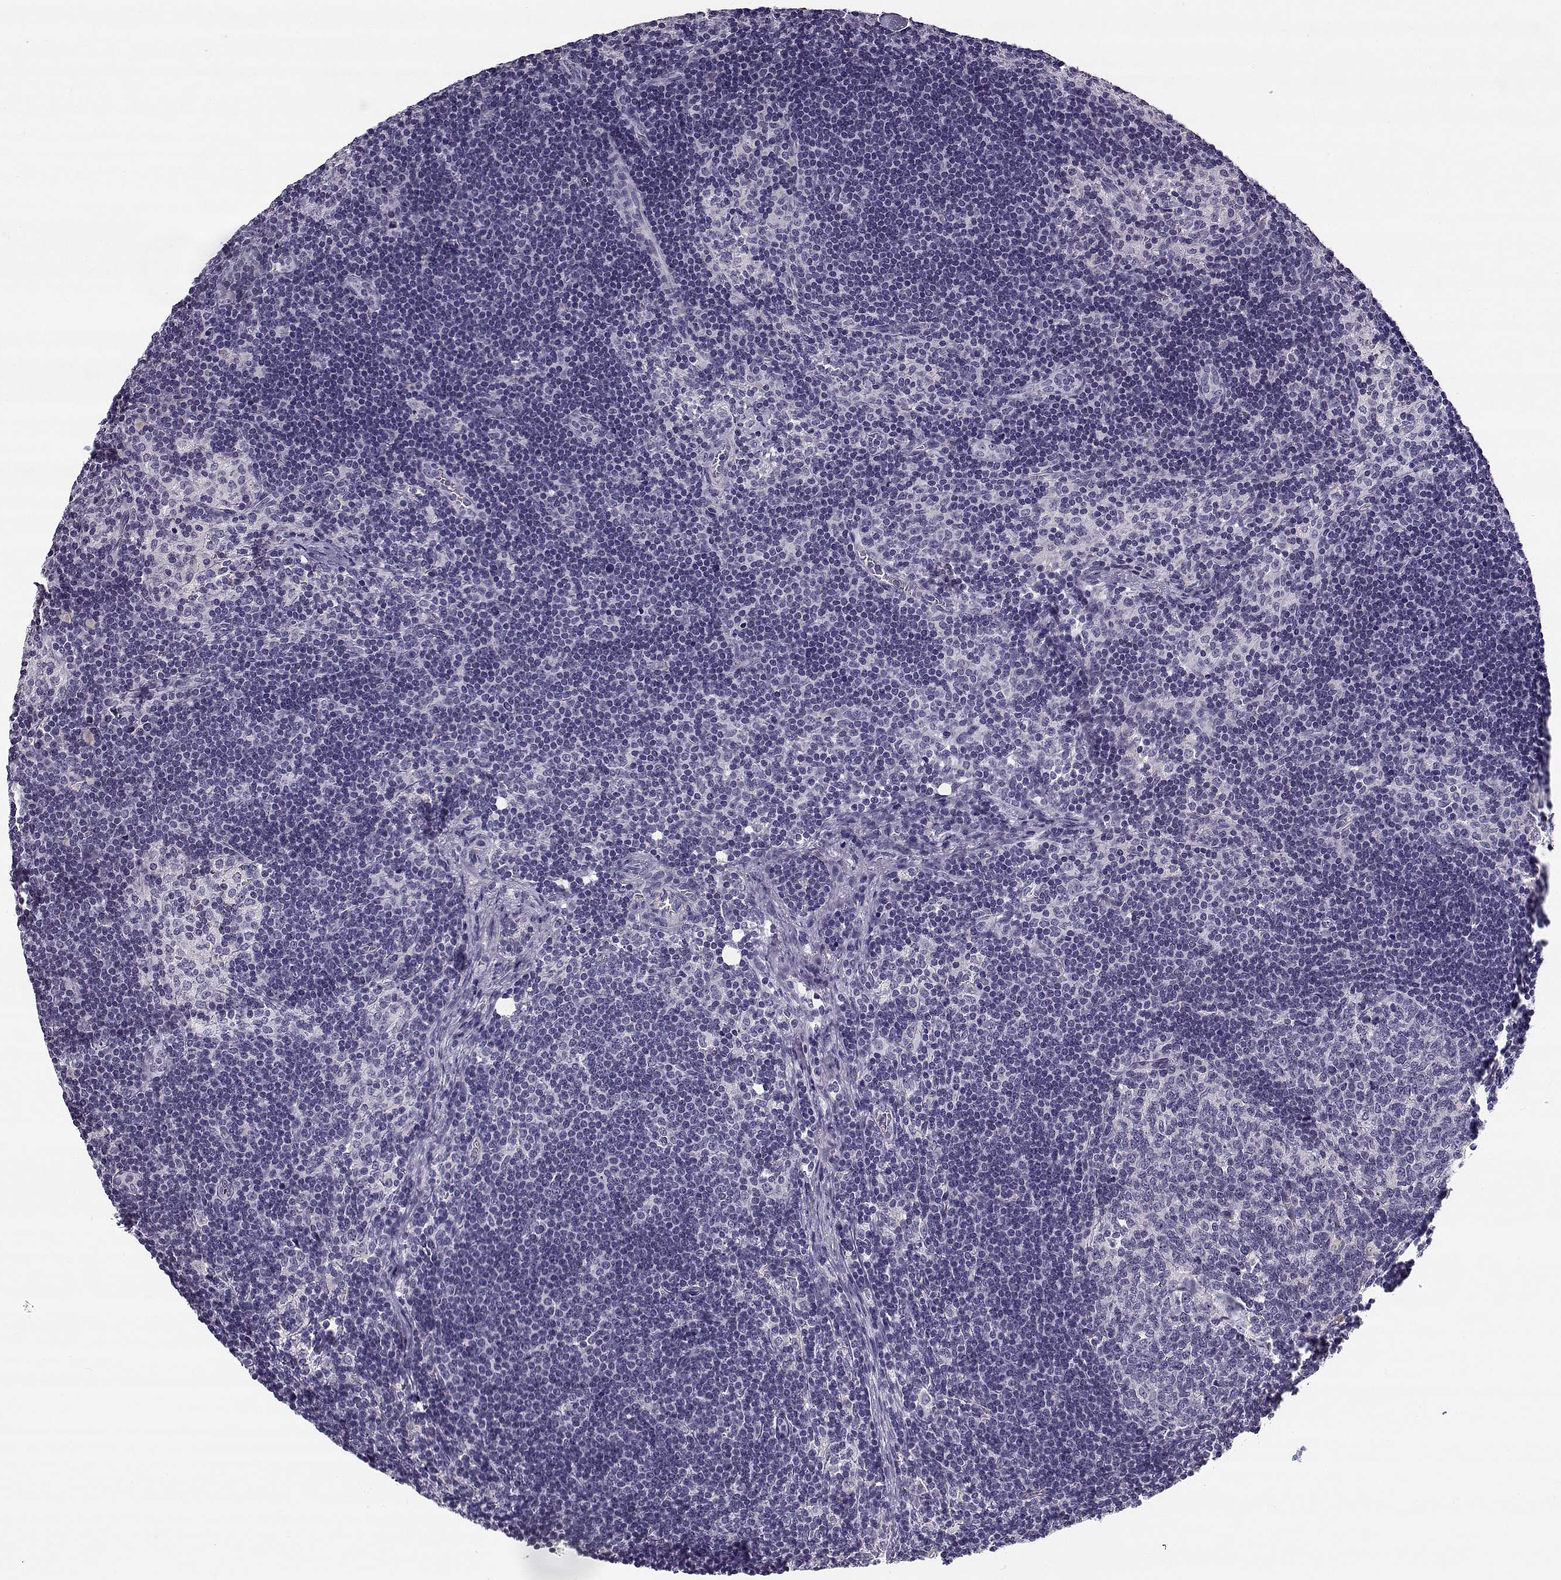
{"staining": {"intensity": "negative", "quantity": "none", "location": "none"}, "tissue": "lymph node", "cell_type": "Germinal center cells", "image_type": "normal", "snomed": [{"axis": "morphology", "description": "Normal tissue, NOS"}, {"axis": "topography", "description": "Lymph node"}], "caption": "High power microscopy histopathology image of an IHC micrograph of unremarkable lymph node, revealing no significant staining in germinal center cells. The staining was performed using DAB to visualize the protein expression in brown, while the nuclei were stained in blue with hematoxylin (Magnification: 20x).", "gene": "CREB3L3", "patient": {"sex": "female", "age": 52}}